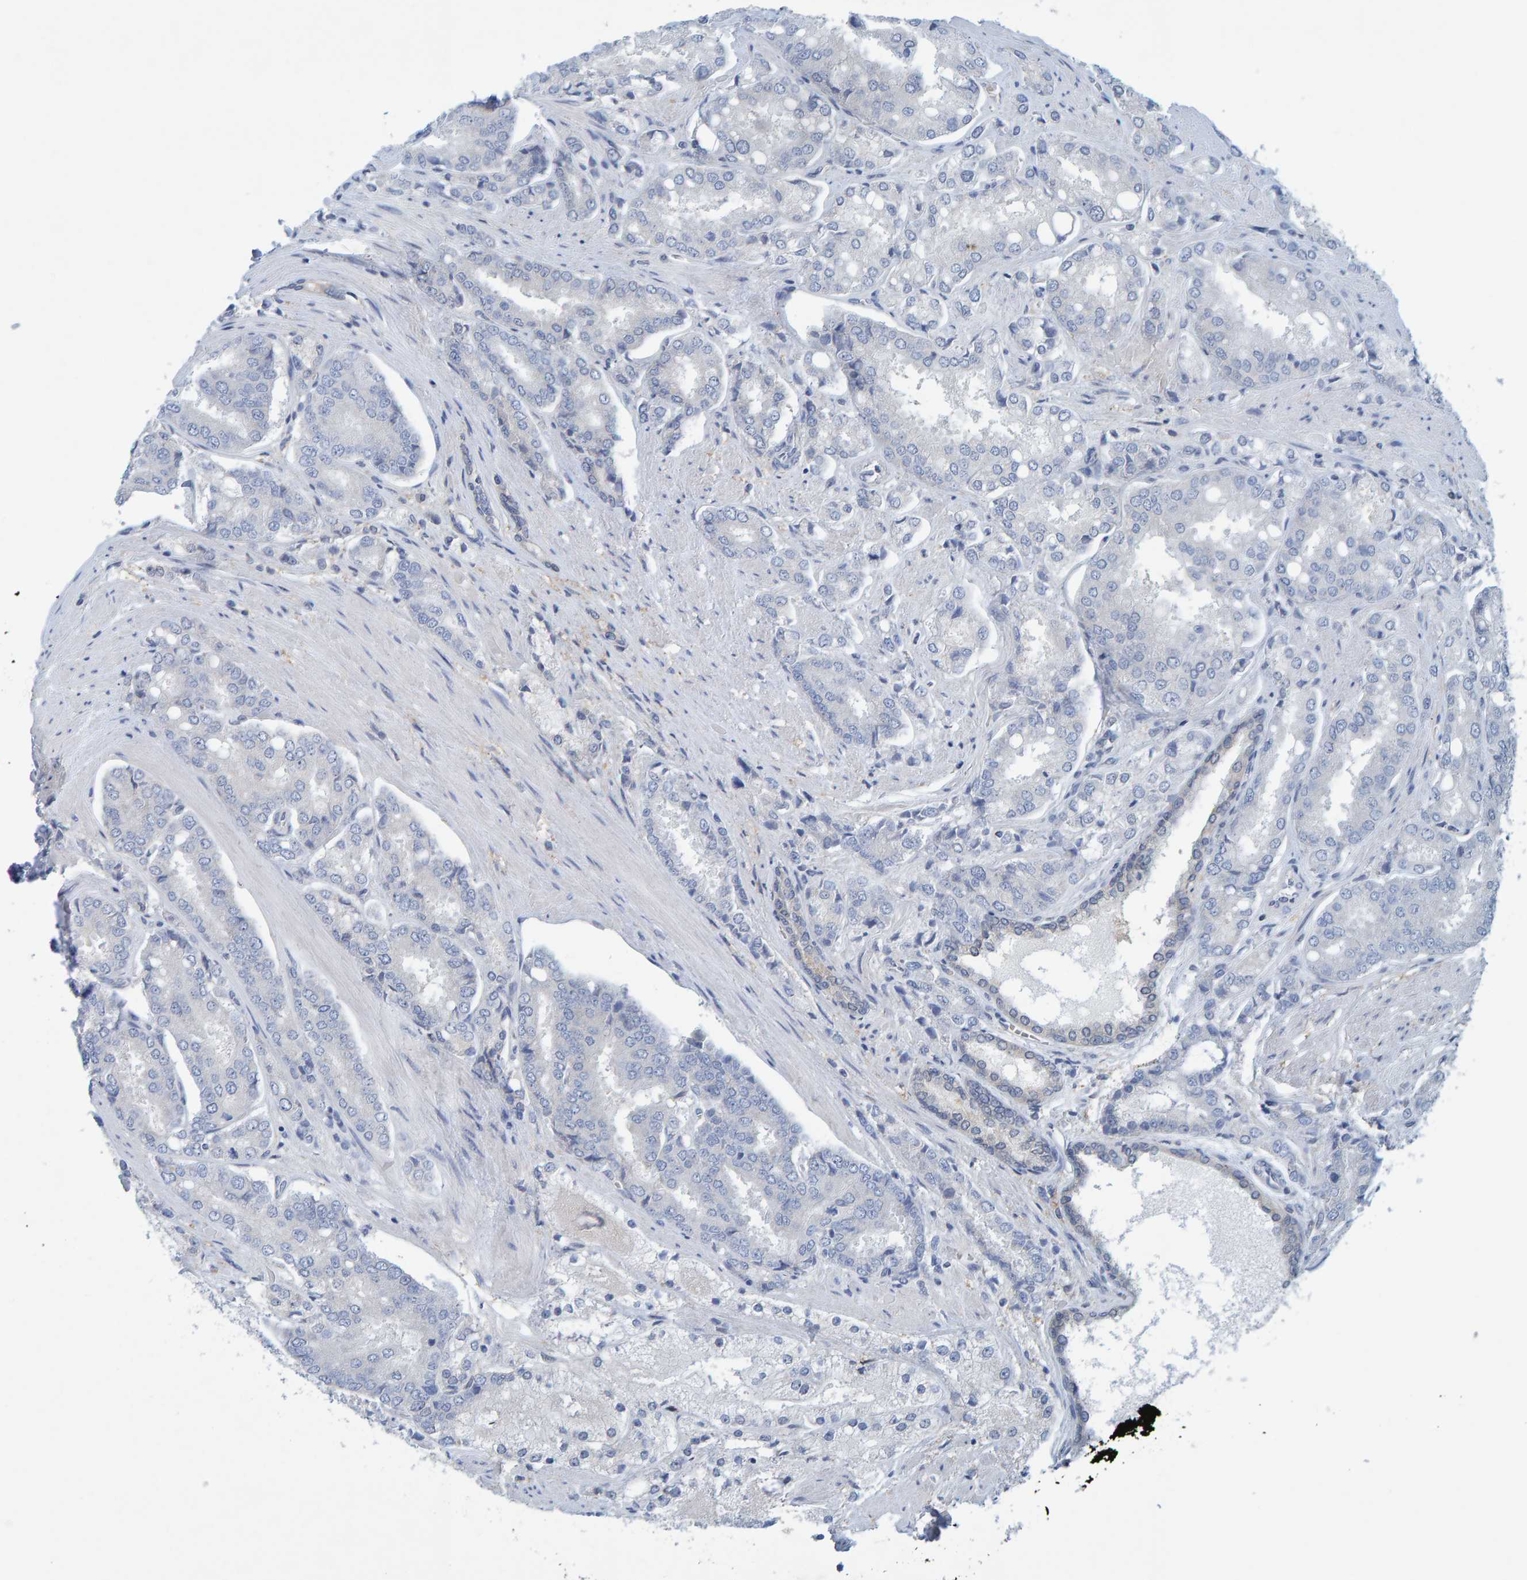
{"staining": {"intensity": "negative", "quantity": "none", "location": "none"}, "tissue": "prostate cancer", "cell_type": "Tumor cells", "image_type": "cancer", "snomed": [{"axis": "morphology", "description": "Adenocarcinoma, High grade"}, {"axis": "topography", "description": "Prostate"}], "caption": "Immunohistochemistry (IHC) photomicrograph of human prostate adenocarcinoma (high-grade) stained for a protein (brown), which demonstrates no expression in tumor cells. (DAB (3,3'-diaminobenzidine) IHC, high magnification).", "gene": "ALAD", "patient": {"sex": "male", "age": 50}}